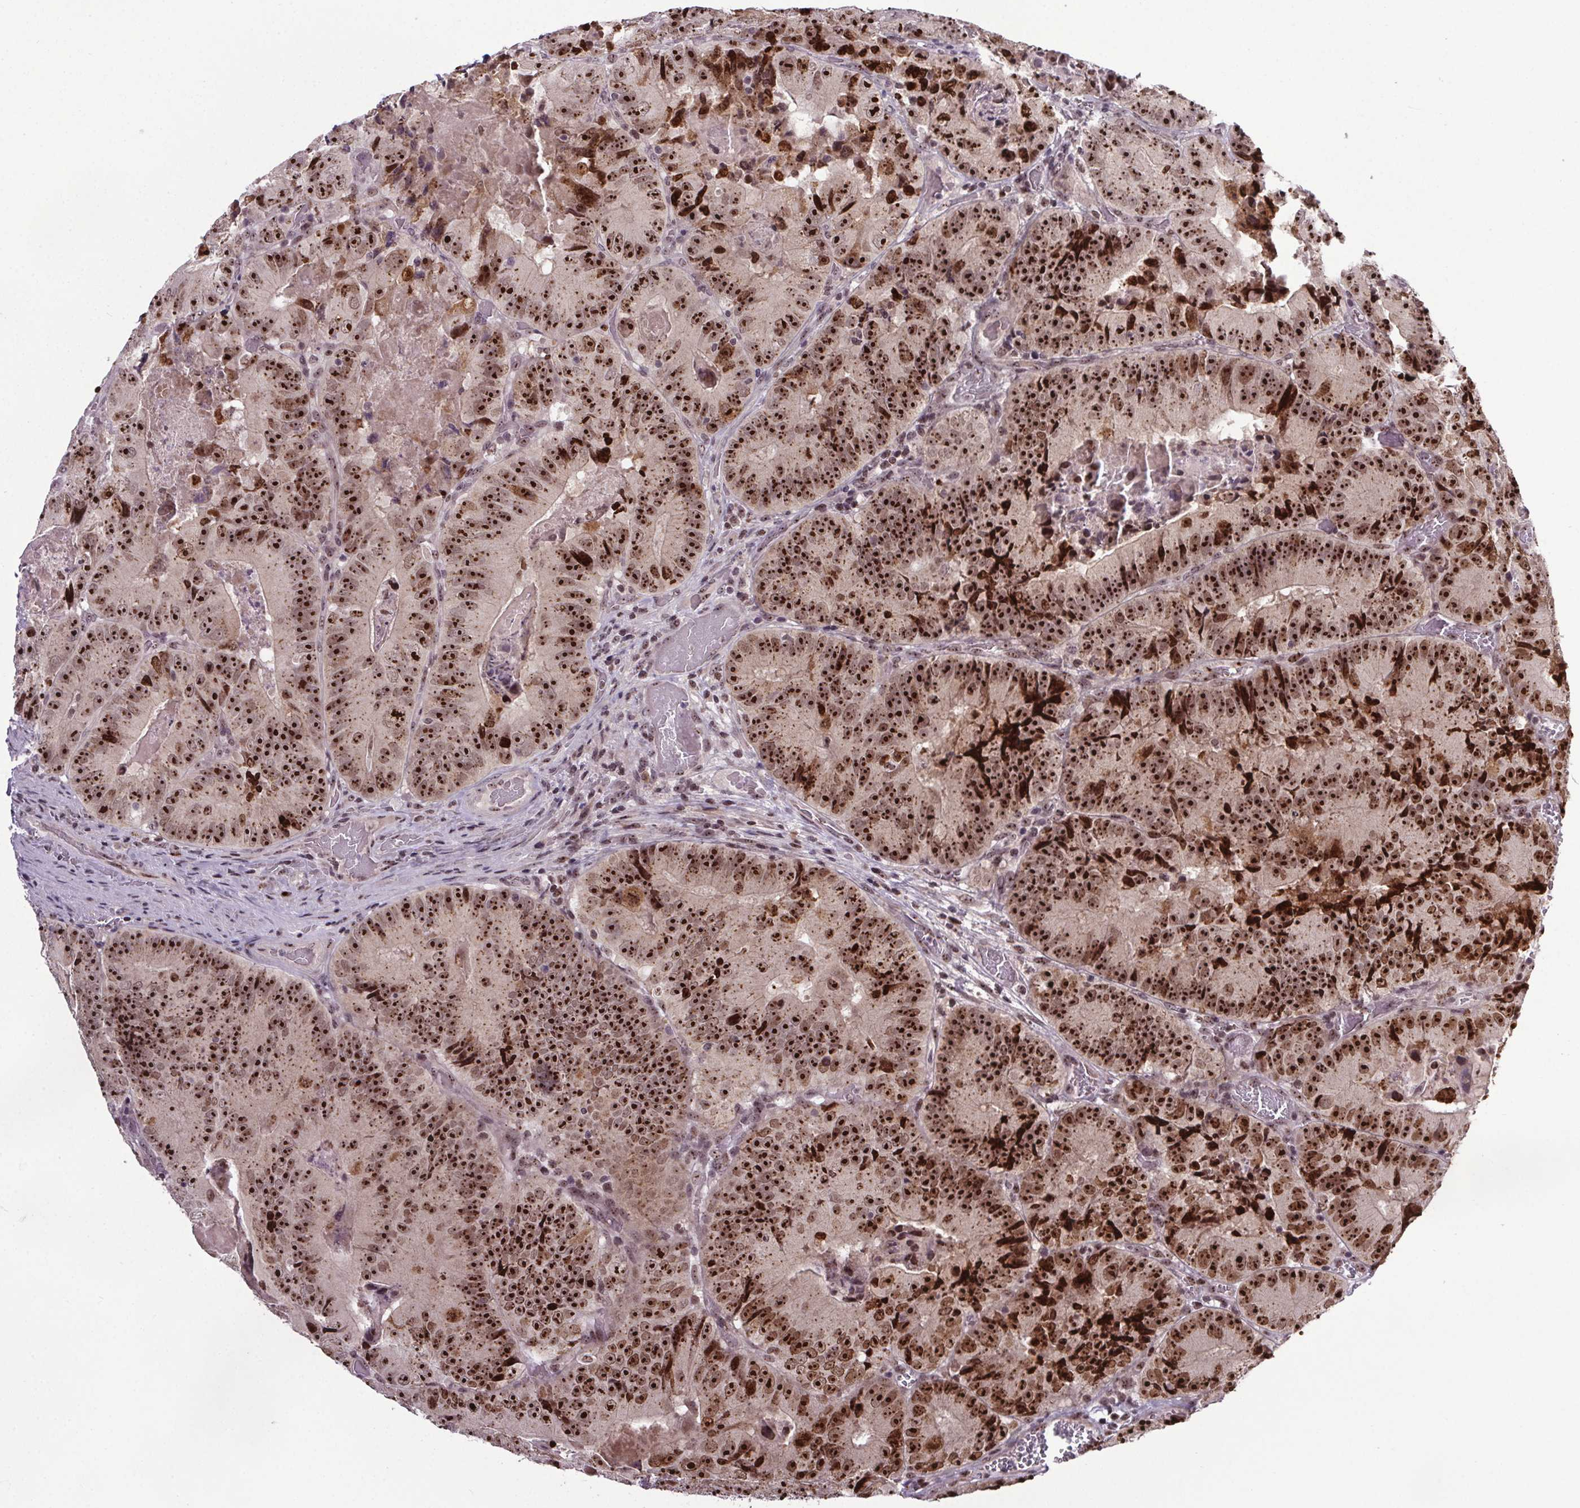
{"staining": {"intensity": "strong", "quantity": ">75%", "location": "nuclear"}, "tissue": "colorectal cancer", "cell_type": "Tumor cells", "image_type": "cancer", "snomed": [{"axis": "morphology", "description": "Adenocarcinoma, NOS"}, {"axis": "topography", "description": "Colon"}], "caption": "Colorectal cancer was stained to show a protein in brown. There is high levels of strong nuclear staining in approximately >75% of tumor cells.", "gene": "ATMIN", "patient": {"sex": "female", "age": 86}}